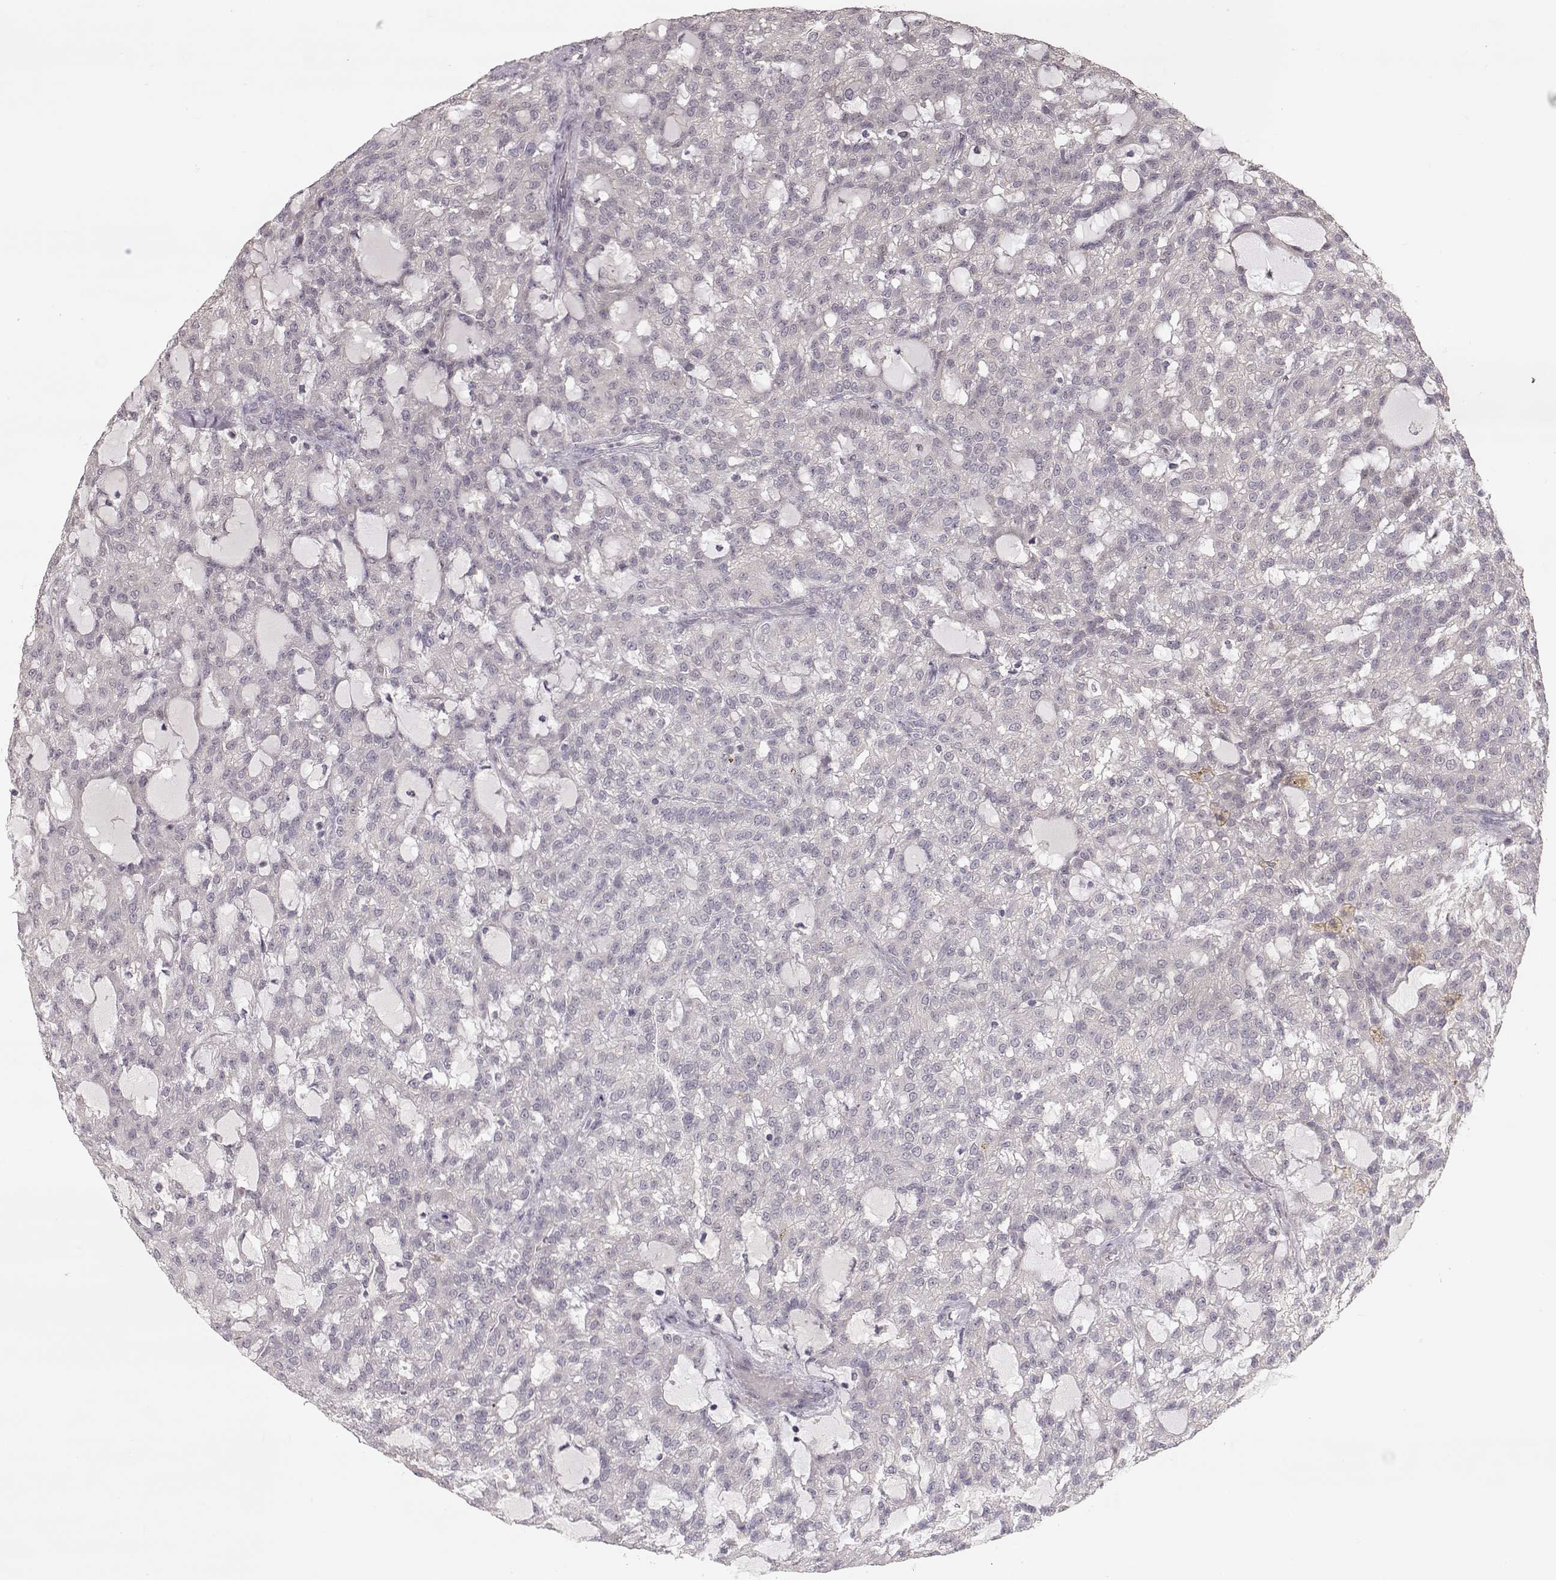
{"staining": {"intensity": "negative", "quantity": "none", "location": "none"}, "tissue": "renal cancer", "cell_type": "Tumor cells", "image_type": "cancer", "snomed": [{"axis": "morphology", "description": "Adenocarcinoma, NOS"}, {"axis": "topography", "description": "Kidney"}], "caption": "IHC micrograph of human adenocarcinoma (renal) stained for a protein (brown), which displays no staining in tumor cells.", "gene": "PNMT", "patient": {"sex": "male", "age": 63}}